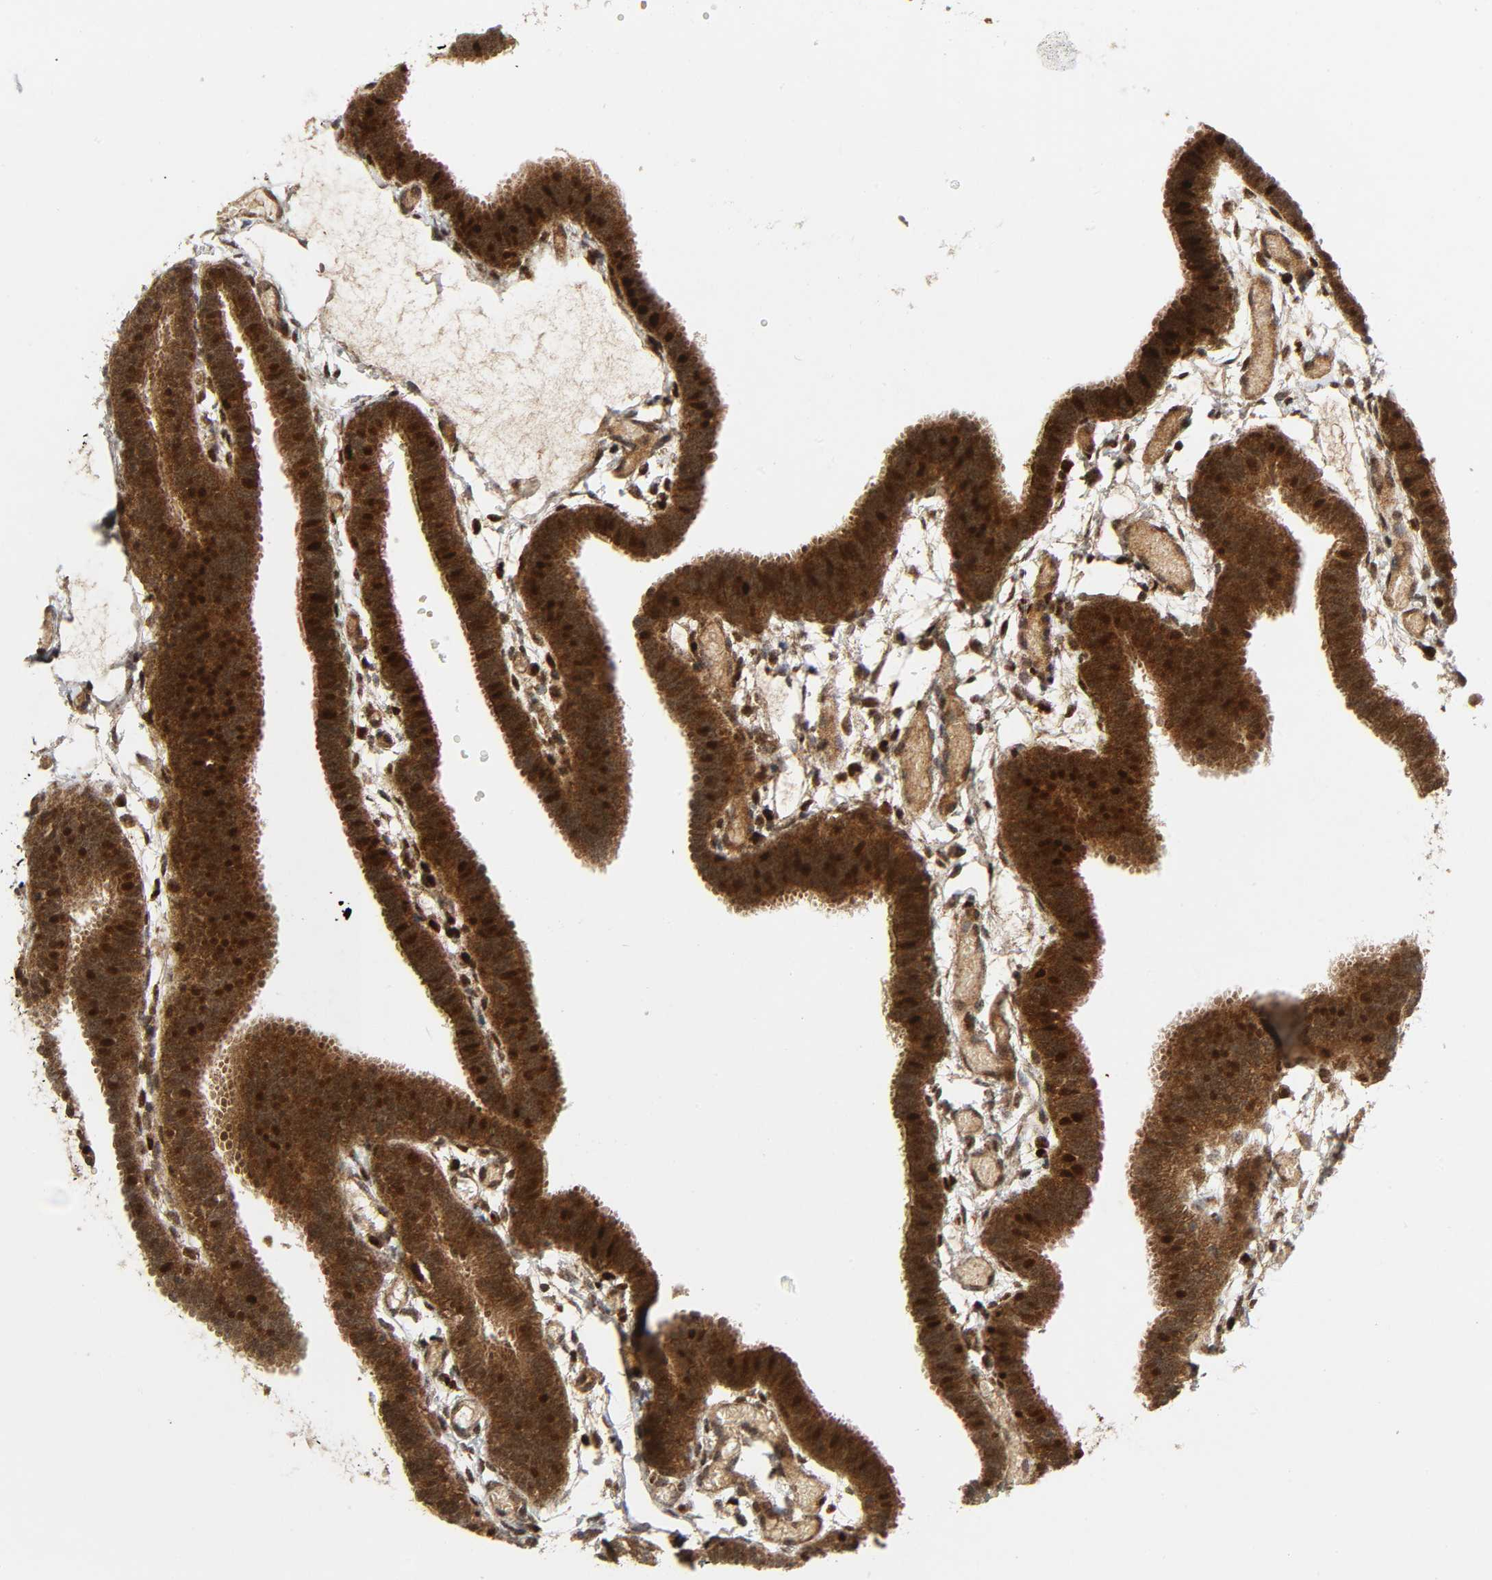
{"staining": {"intensity": "strong", "quantity": ">75%", "location": "cytoplasmic/membranous"}, "tissue": "fallopian tube", "cell_type": "Glandular cells", "image_type": "normal", "snomed": [{"axis": "morphology", "description": "Normal tissue, NOS"}, {"axis": "topography", "description": "Fallopian tube"}], "caption": "Immunohistochemistry of benign human fallopian tube reveals high levels of strong cytoplasmic/membranous positivity in about >75% of glandular cells.", "gene": "CHUK", "patient": {"sex": "female", "age": 29}}